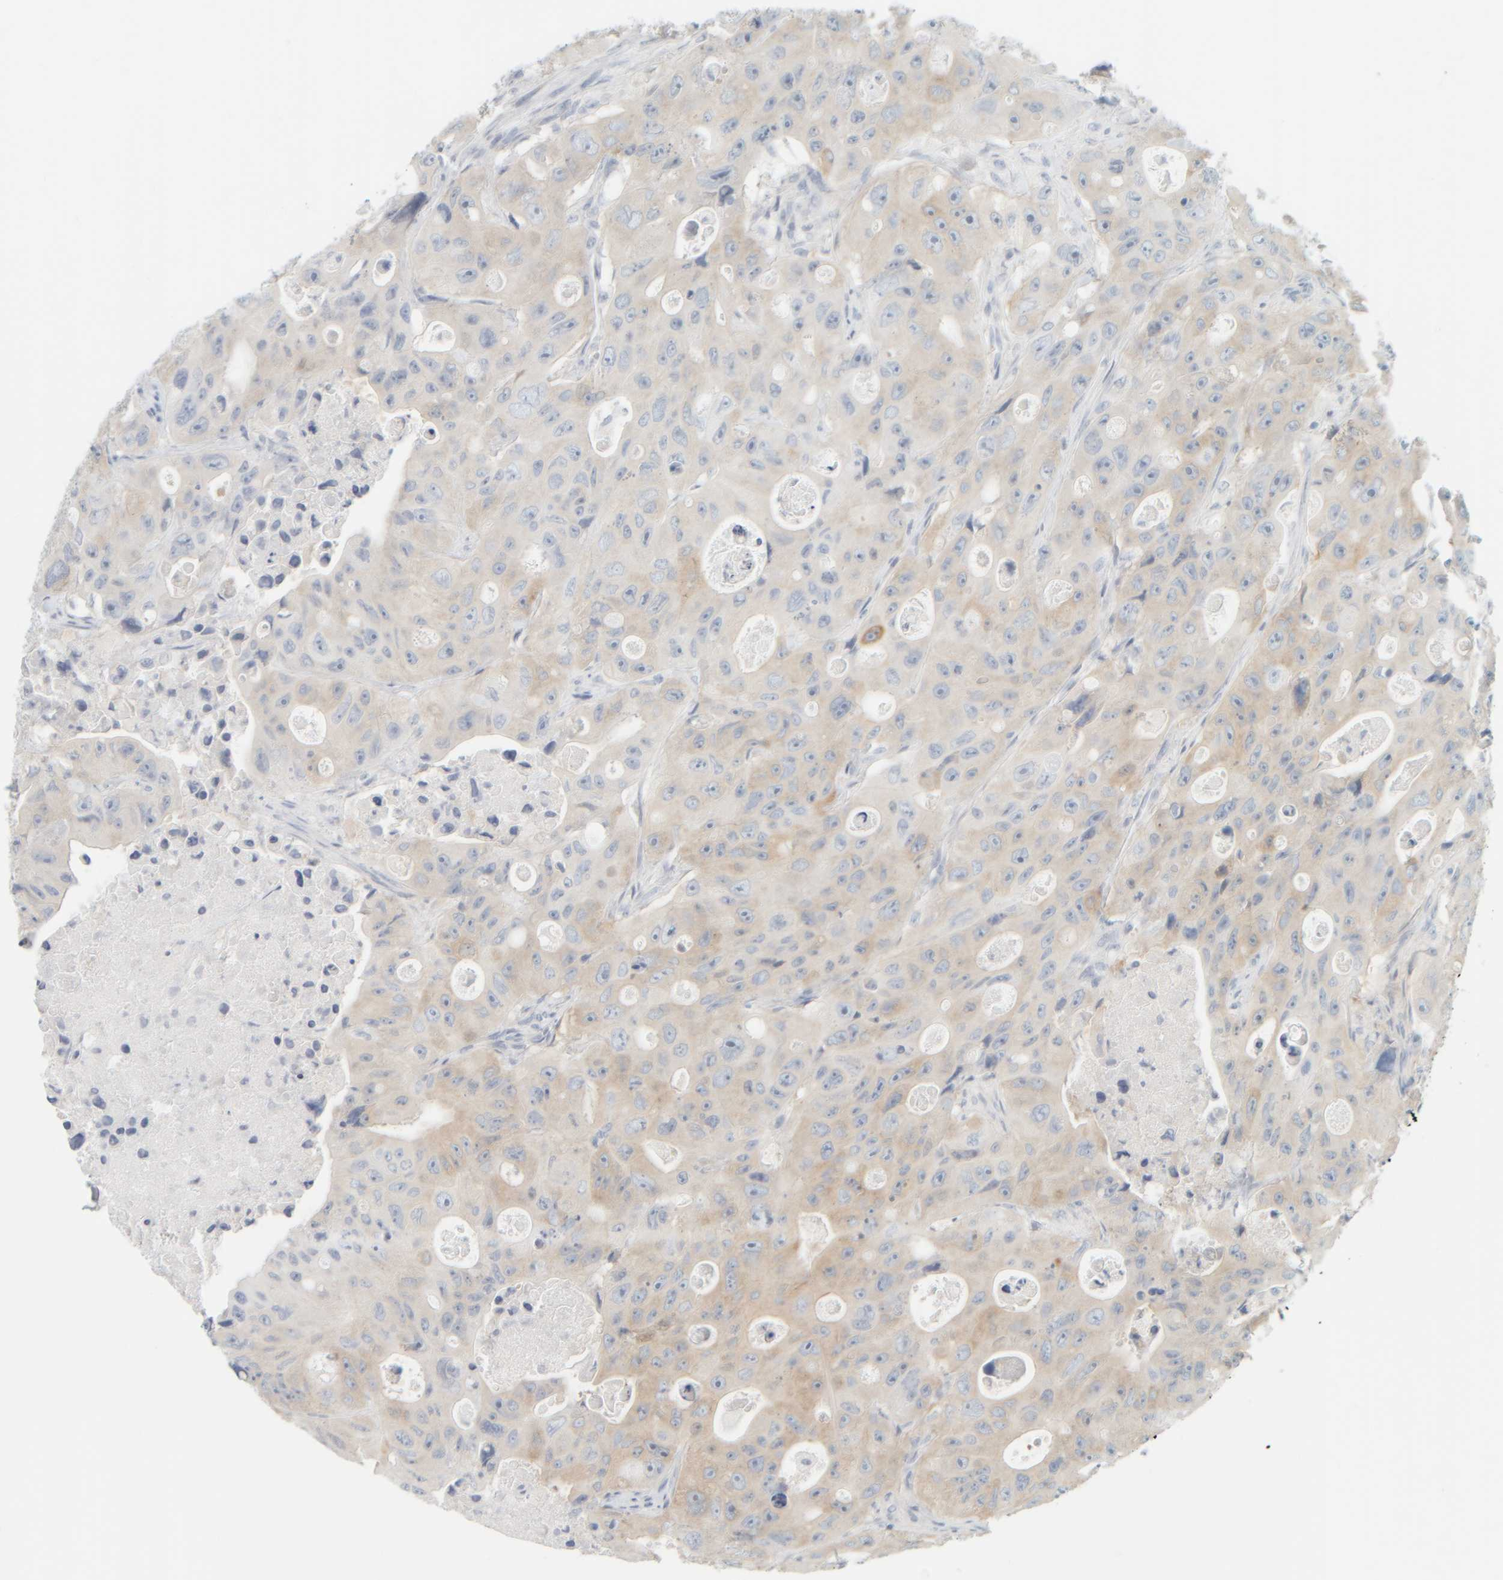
{"staining": {"intensity": "weak", "quantity": "25%-75%", "location": "cytoplasmic/membranous"}, "tissue": "colorectal cancer", "cell_type": "Tumor cells", "image_type": "cancer", "snomed": [{"axis": "morphology", "description": "Adenocarcinoma, NOS"}, {"axis": "topography", "description": "Colon"}], "caption": "Human colorectal cancer stained for a protein (brown) displays weak cytoplasmic/membranous positive staining in approximately 25%-75% of tumor cells.", "gene": "PTGES3L-AARSD1", "patient": {"sex": "female", "age": 46}}